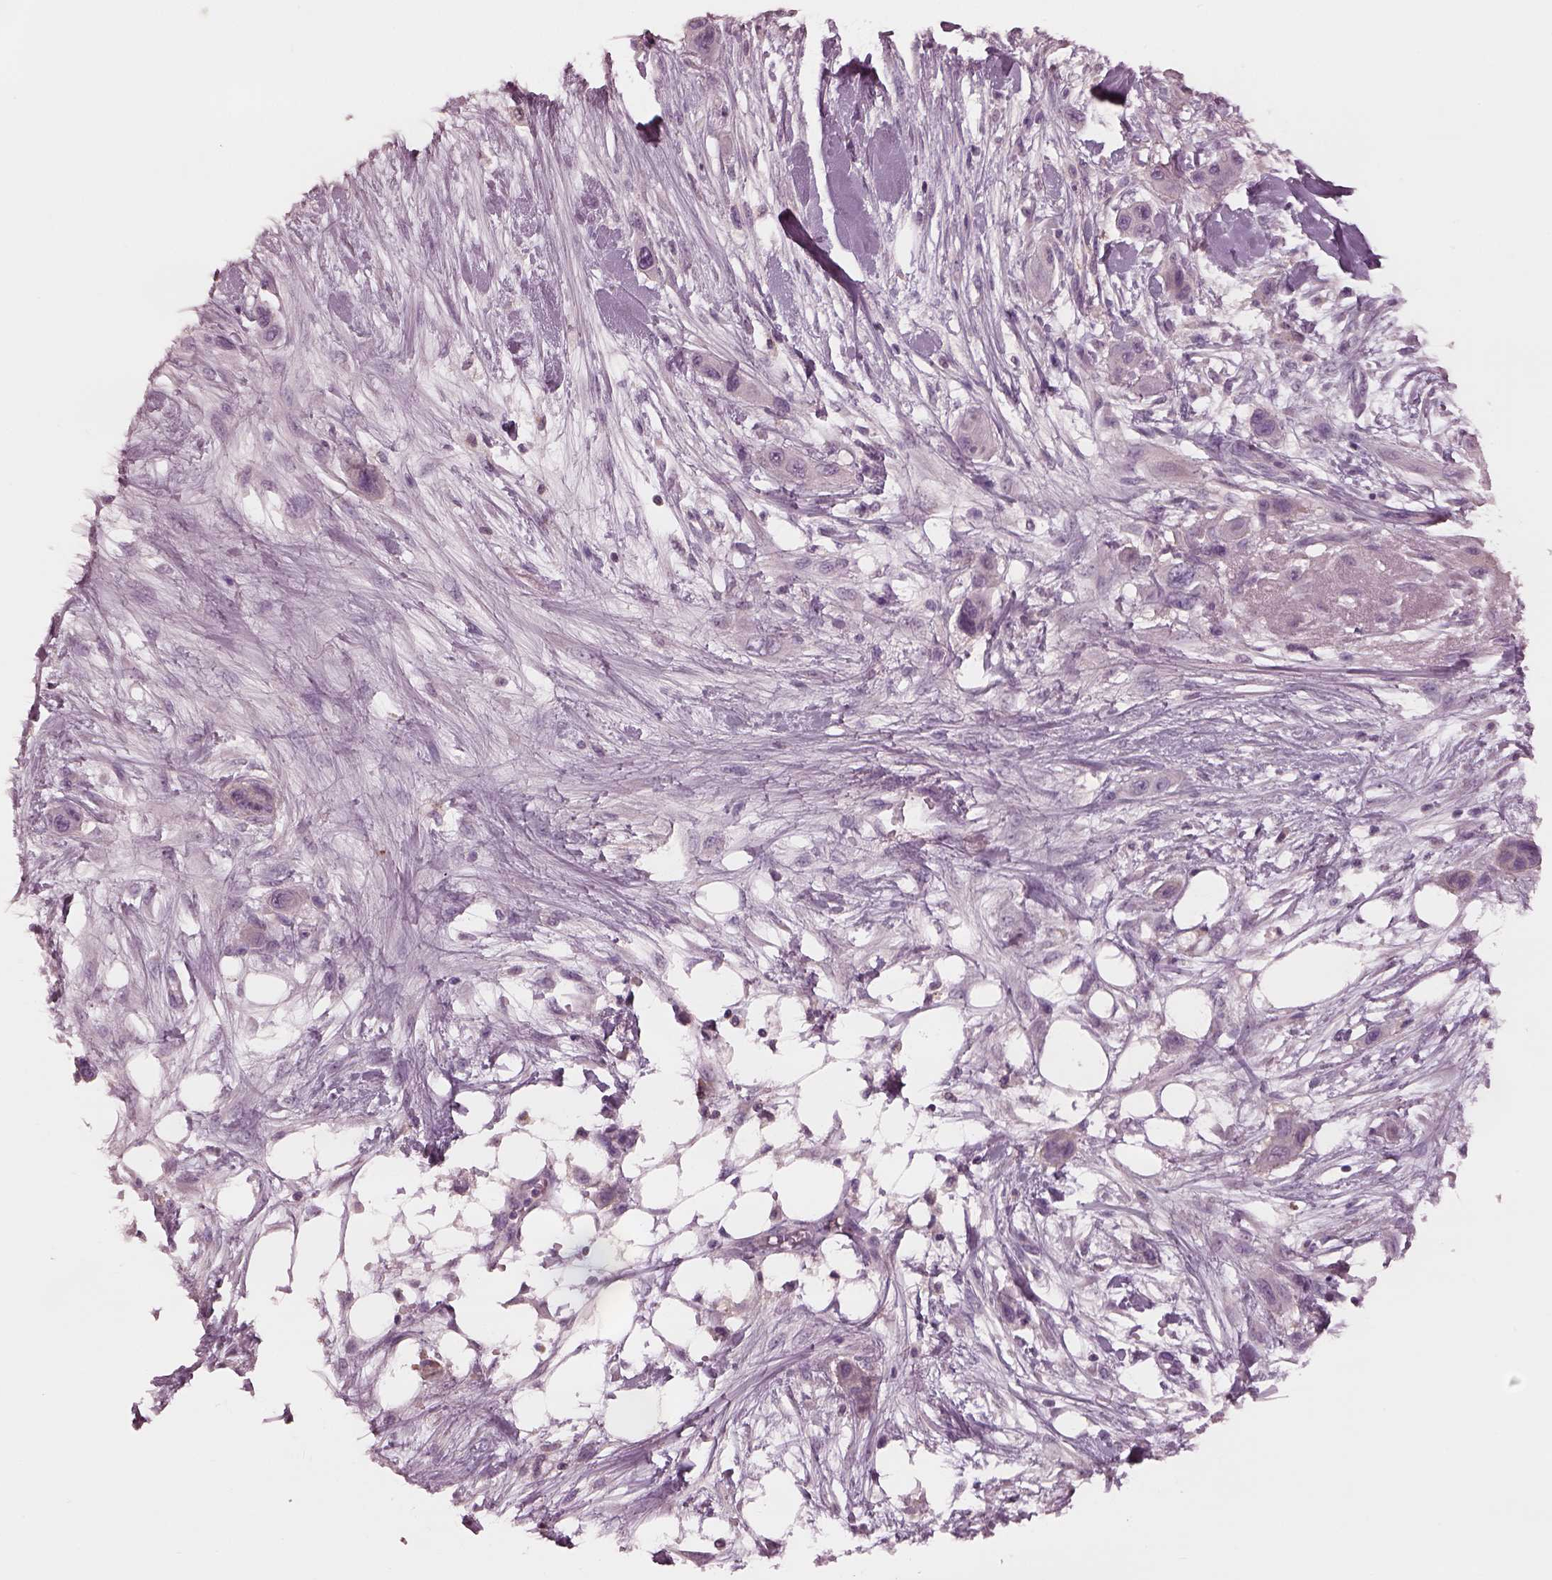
{"staining": {"intensity": "negative", "quantity": "none", "location": "none"}, "tissue": "skin cancer", "cell_type": "Tumor cells", "image_type": "cancer", "snomed": [{"axis": "morphology", "description": "Squamous cell carcinoma, NOS"}, {"axis": "topography", "description": "Skin"}], "caption": "This is a photomicrograph of immunohistochemistry (IHC) staining of skin squamous cell carcinoma, which shows no positivity in tumor cells.", "gene": "MIA", "patient": {"sex": "male", "age": 79}}